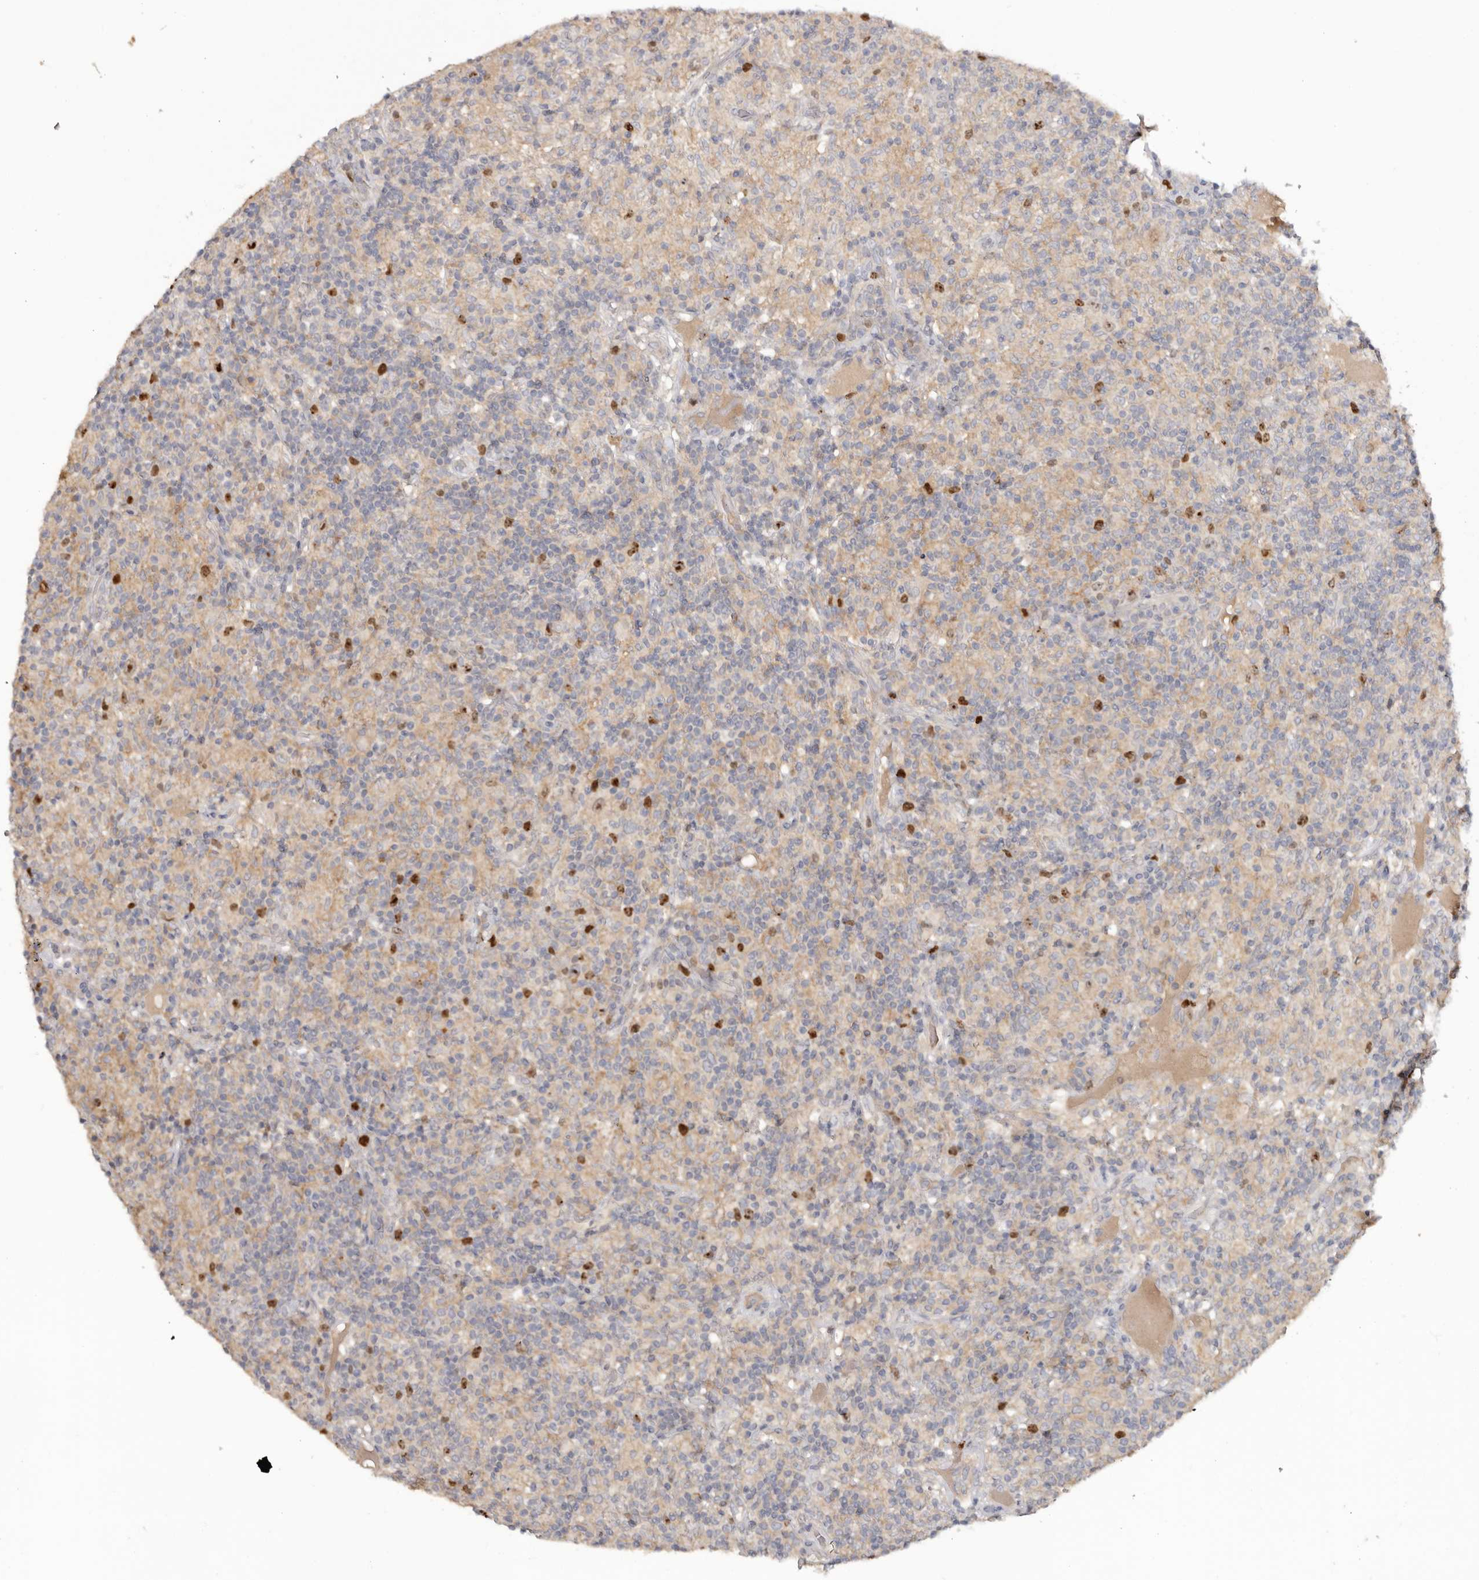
{"staining": {"intensity": "negative", "quantity": "none", "location": "none"}, "tissue": "lymphoma", "cell_type": "Tumor cells", "image_type": "cancer", "snomed": [{"axis": "morphology", "description": "Hodgkin's disease, NOS"}, {"axis": "topography", "description": "Lymph node"}], "caption": "An image of human lymphoma is negative for staining in tumor cells. (Brightfield microscopy of DAB (3,3'-diaminobenzidine) immunohistochemistry at high magnification).", "gene": "CCDC190", "patient": {"sex": "male", "age": 70}}